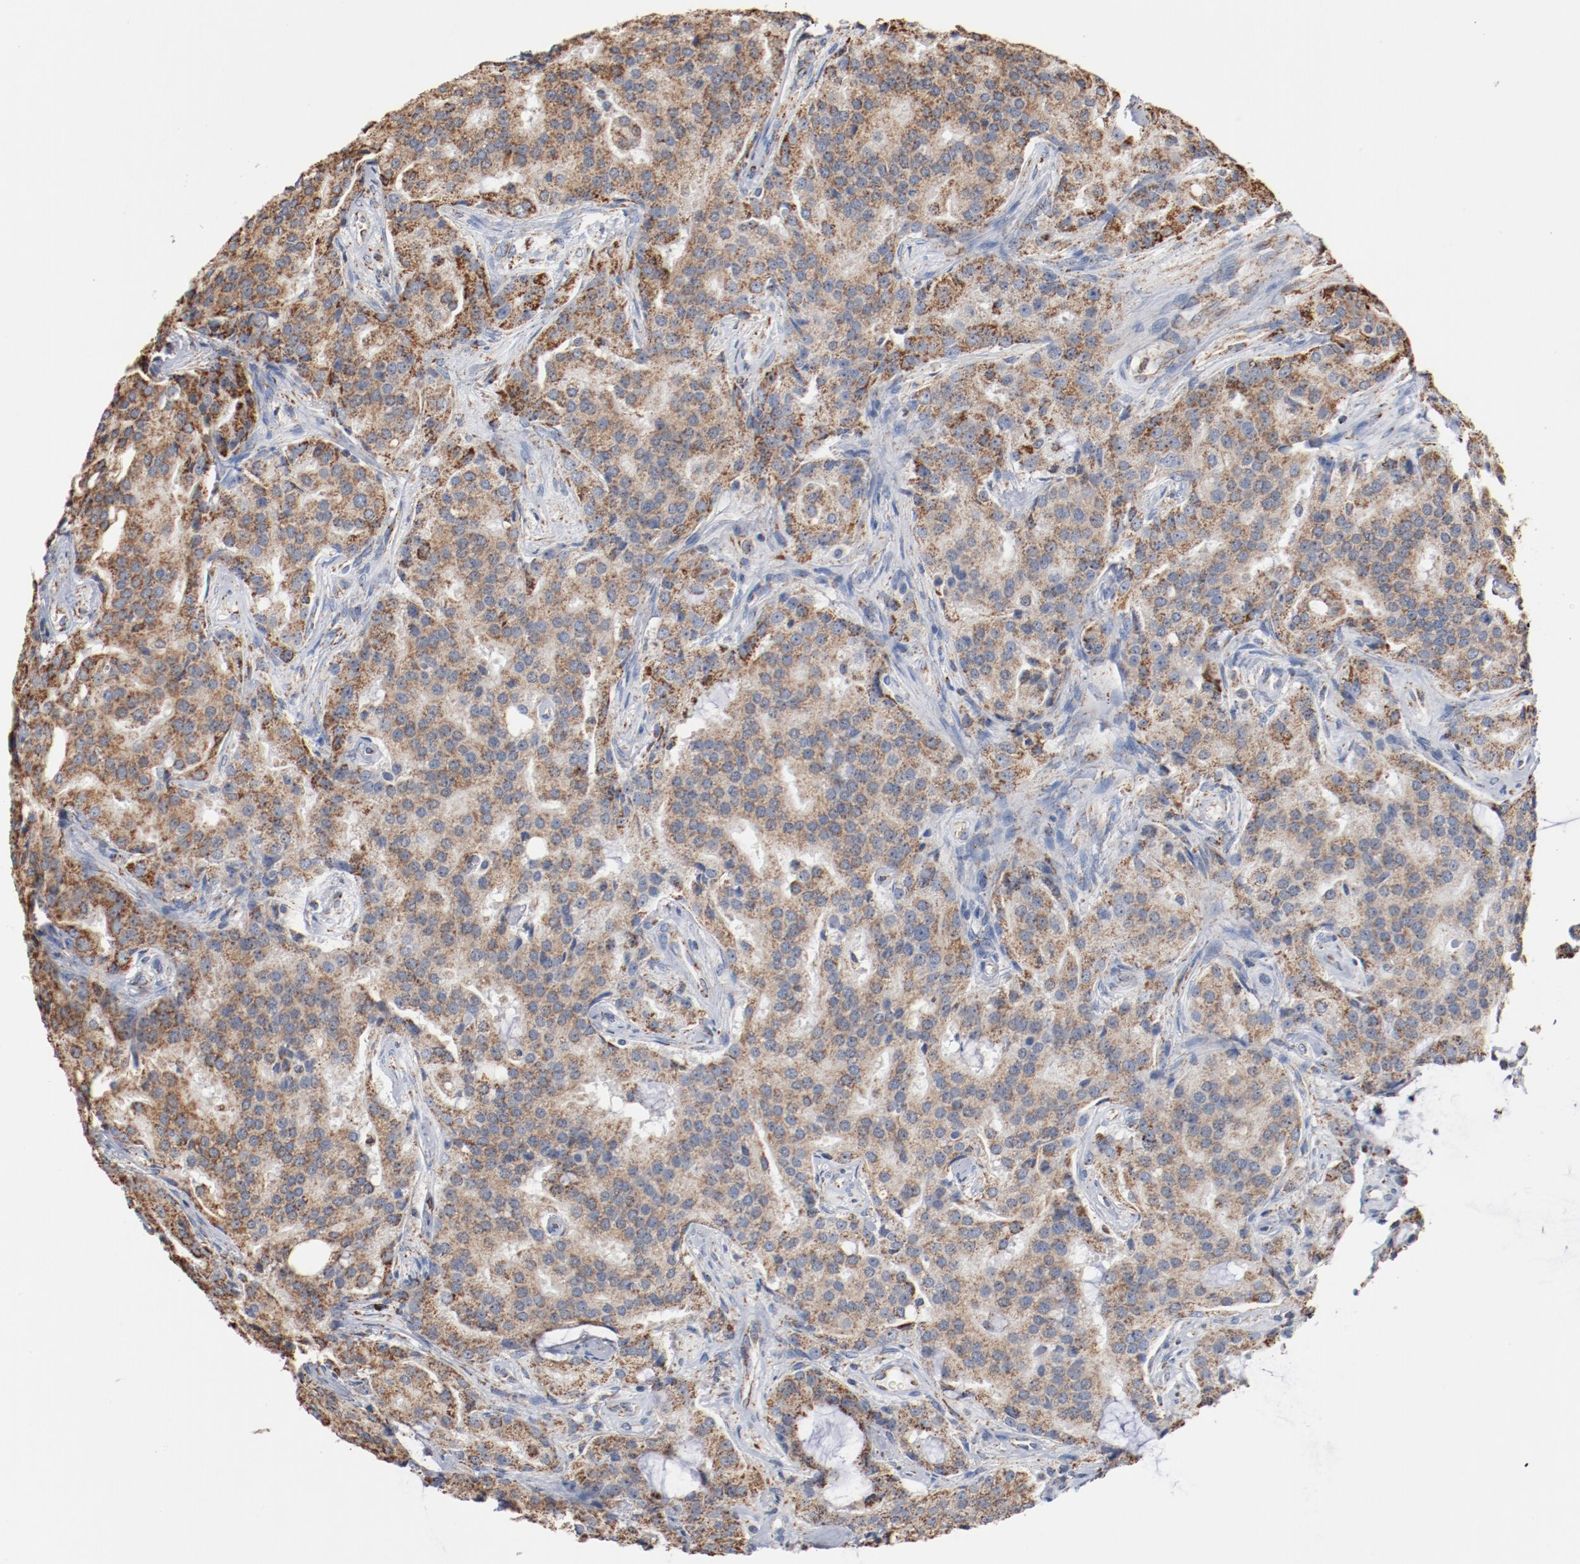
{"staining": {"intensity": "moderate", "quantity": ">75%", "location": "cytoplasmic/membranous"}, "tissue": "prostate cancer", "cell_type": "Tumor cells", "image_type": "cancer", "snomed": [{"axis": "morphology", "description": "Adenocarcinoma, High grade"}, {"axis": "topography", "description": "Prostate"}], "caption": "Prostate cancer (high-grade adenocarcinoma) stained with a protein marker exhibits moderate staining in tumor cells.", "gene": "NDUFS4", "patient": {"sex": "male", "age": 72}}